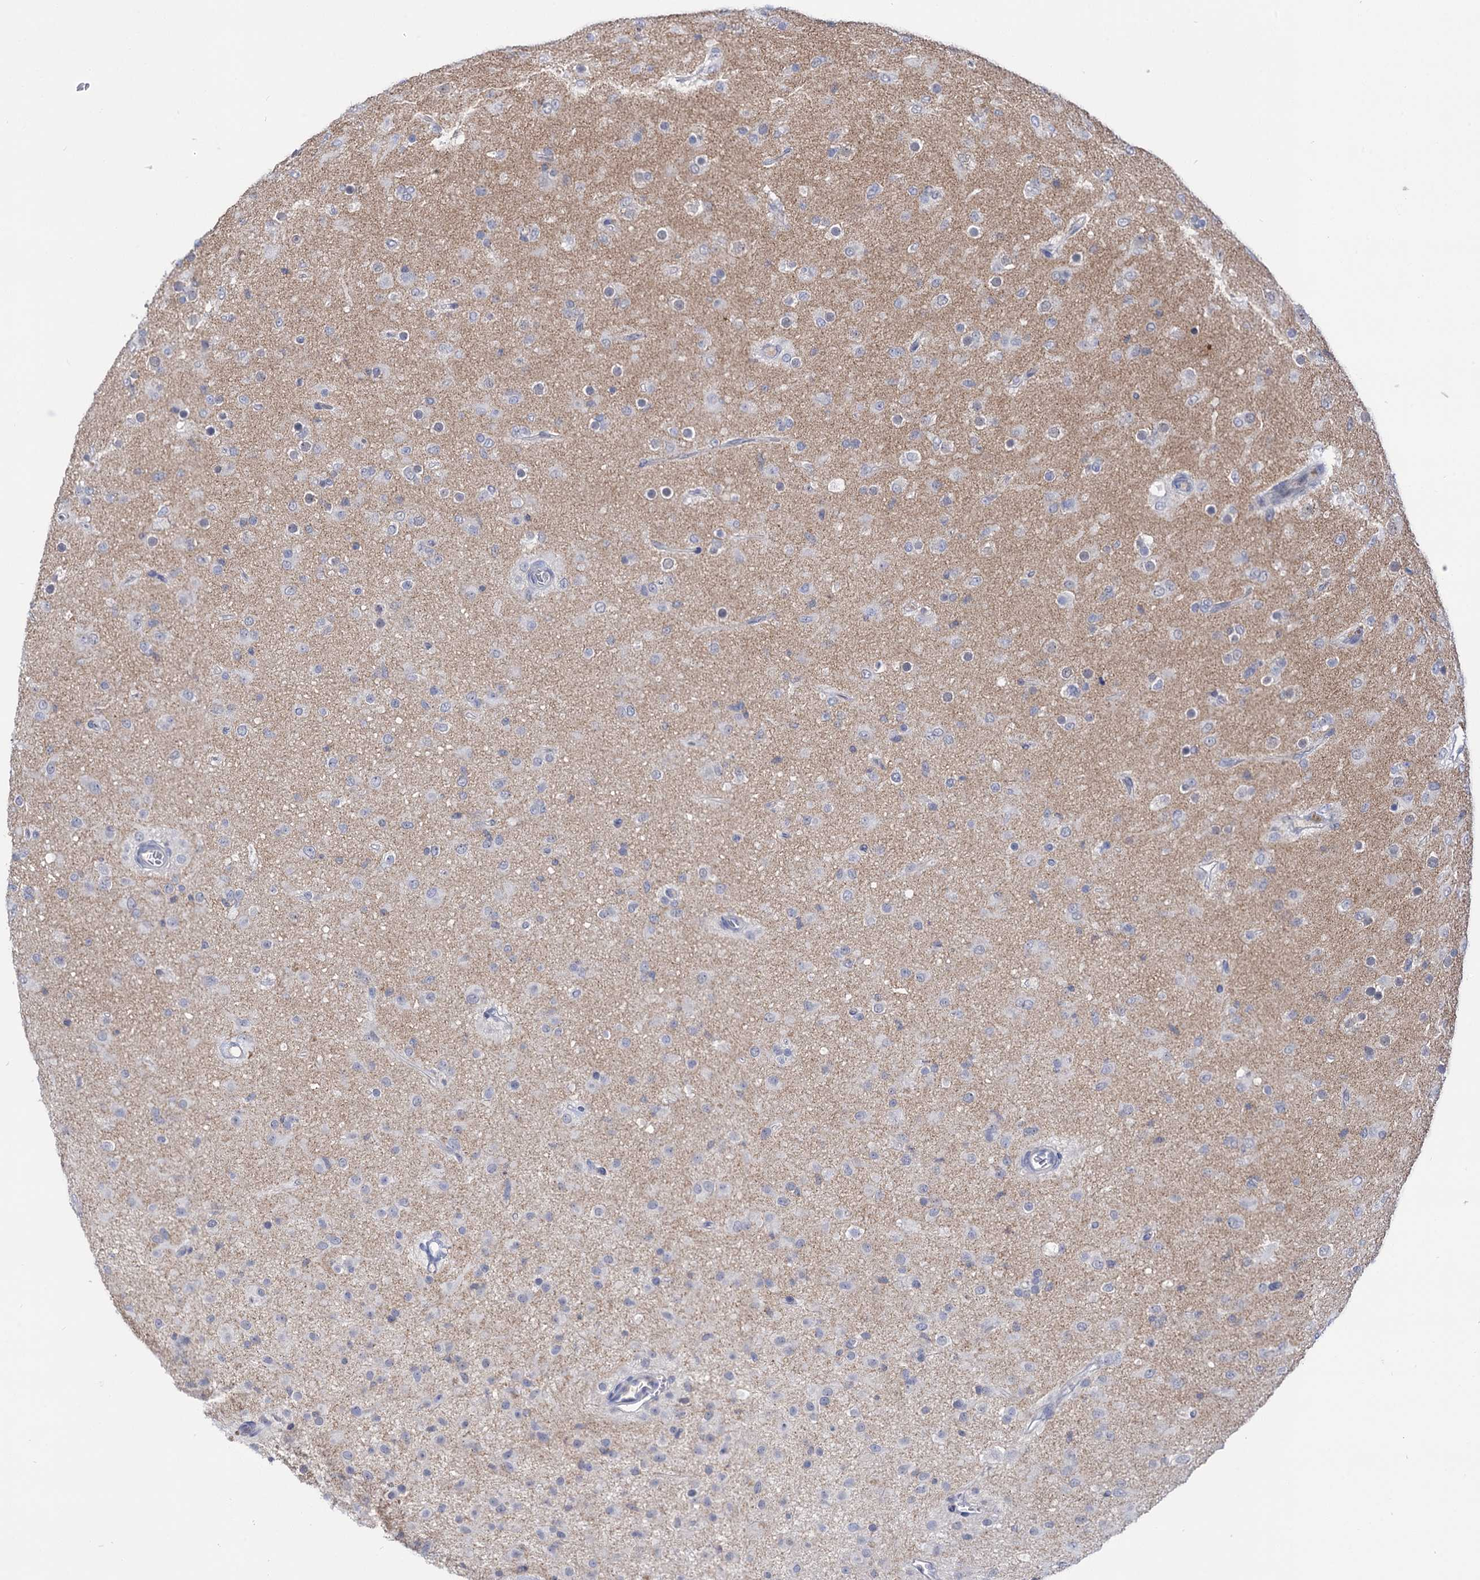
{"staining": {"intensity": "negative", "quantity": "none", "location": "none"}, "tissue": "glioma", "cell_type": "Tumor cells", "image_type": "cancer", "snomed": [{"axis": "morphology", "description": "Glioma, malignant, Low grade"}, {"axis": "topography", "description": "Brain"}], "caption": "This is a photomicrograph of IHC staining of glioma, which shows no staining in tumor cells.", "gene": "NEK10", "patient": {"sex": "male", "age": 65}}